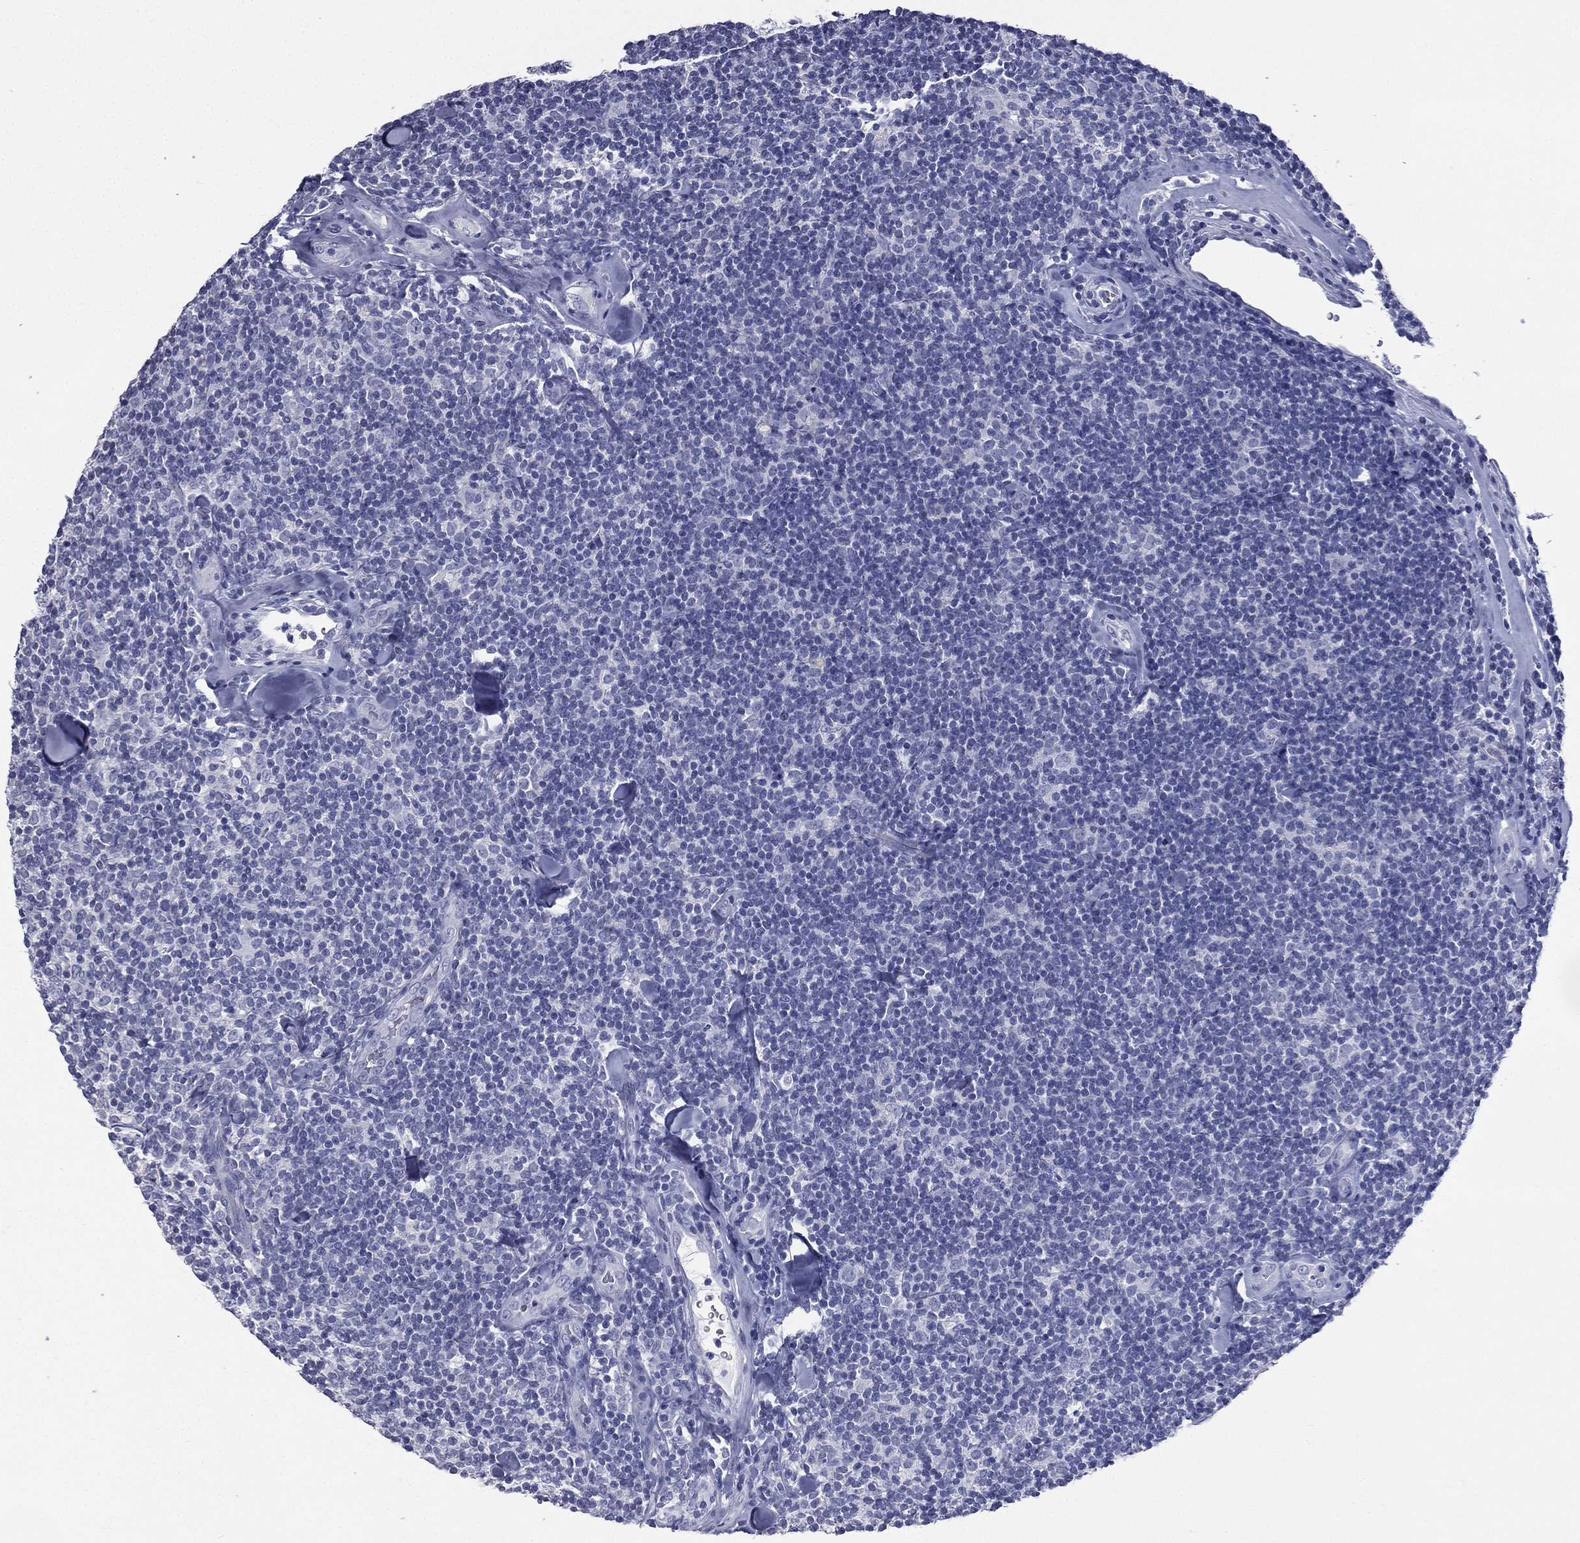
{"staining": {"intensity": "negative", "quantity": "none", "location": "none"}, "tissue": "lymphoma", "cell_type": "Tumor cells", "image_type": "cancer", "snomed": [{"axis": "morphology", "description": "Malignant lymphoma, non-Hodgkin's type, Low grade"}, {"axis": "topography", "description": "Lymph node"}], "caption": "This image is of malignant lymphoma, non-Hodgkin's type (low-grade) stained with immunohistochemistry (IHC) to label a protein in brown with the nuclei are counter-stained blue. There is no expression in tumor cells.", "gene": "CES2", "patient": {"sex": "female", "age": 56}}